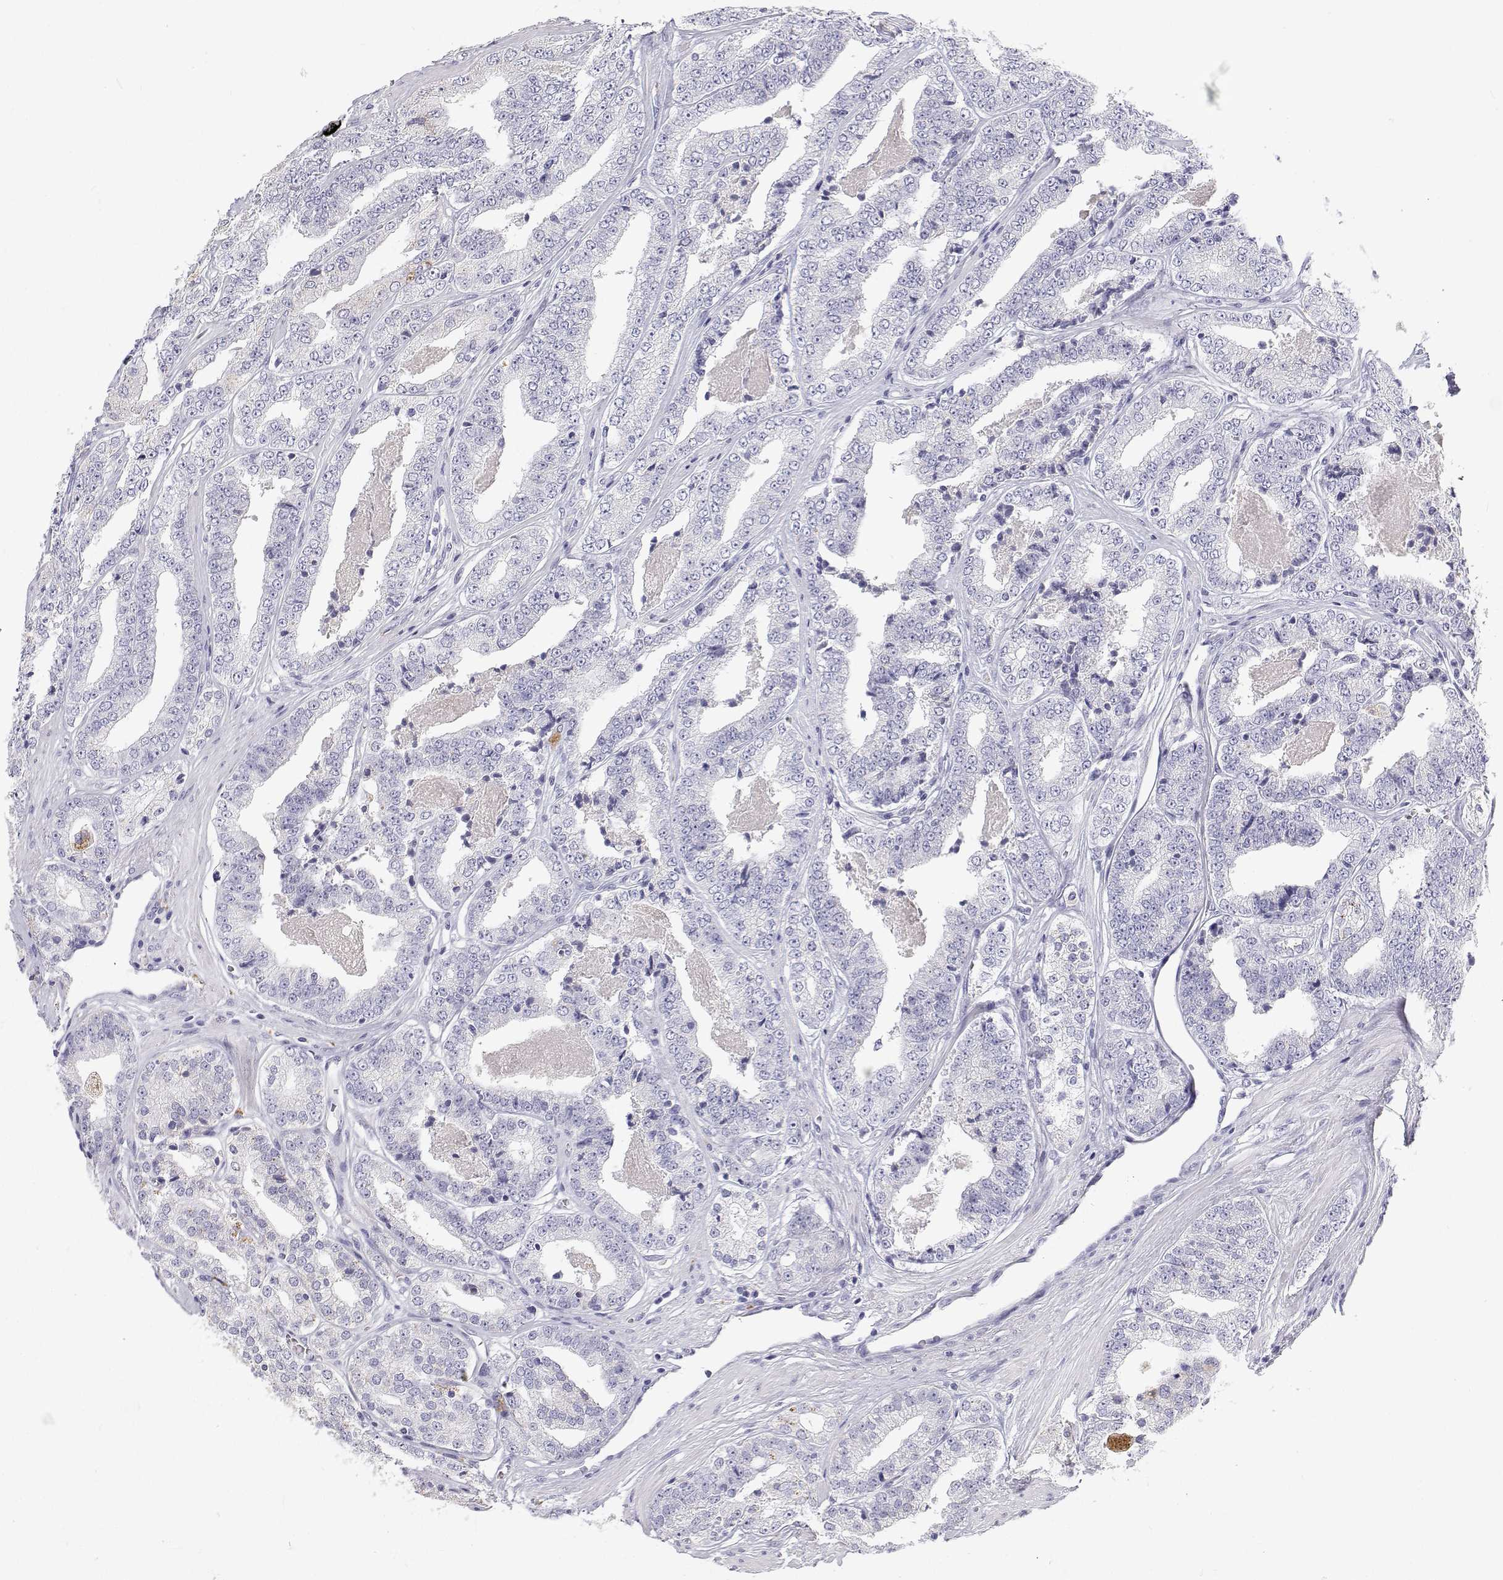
{"staining": {"intensity": "negative", "quantity": "none", "location": "none"}, "tissue": "prostate cancer", "cell_type": "Tumor cells", "image_type": "cancer", "snomed": [{"axis": "morphology", "description": "Adenocarcinoma, Low grade"}, {"axis": "topography", "description": "Prostate"}], "caption": "An immunohistochemistry micrograph of prostate cancer is shown. There is no staining in tumor cells of prostate cancer.", "gene": "NCR2", "patient": {"sex": "male", "age": 60}}